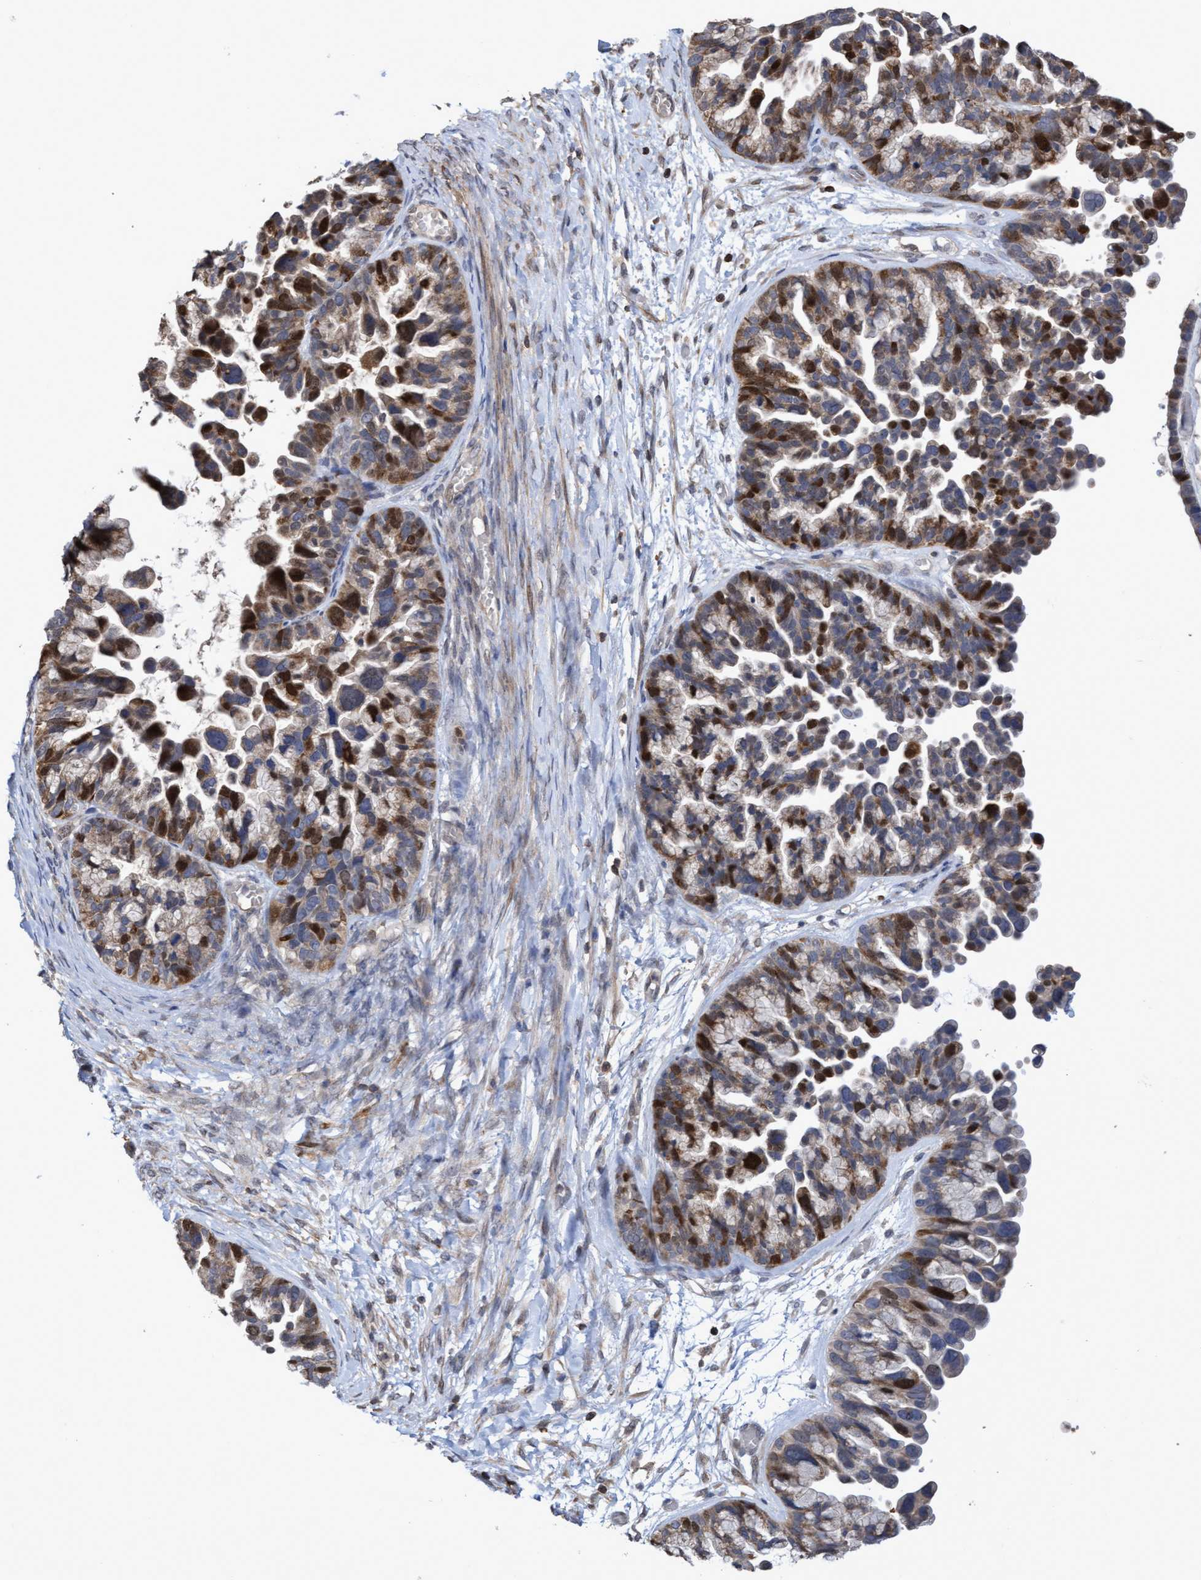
{"staining": {"intensity": "strong", "quantity": "25%-75%", "location": "nuclear"}, "tissue": "ovarian cancer", "cell_type": "Tumor cells", "image_type": "cancer", "snomed": [{"axis": "morphology", "description": "Cystadenocarcinoma, serous, NOS"}, {"axis": "topography", "description": "Ovary"}], "caption": "Strong nuclear staining is seen in approximately 25%-75% of tumor cells in ovarian serous cystadenocarcinoma.", "gene": "SLBP", "patient": {"sex": "female", "age": 56}}